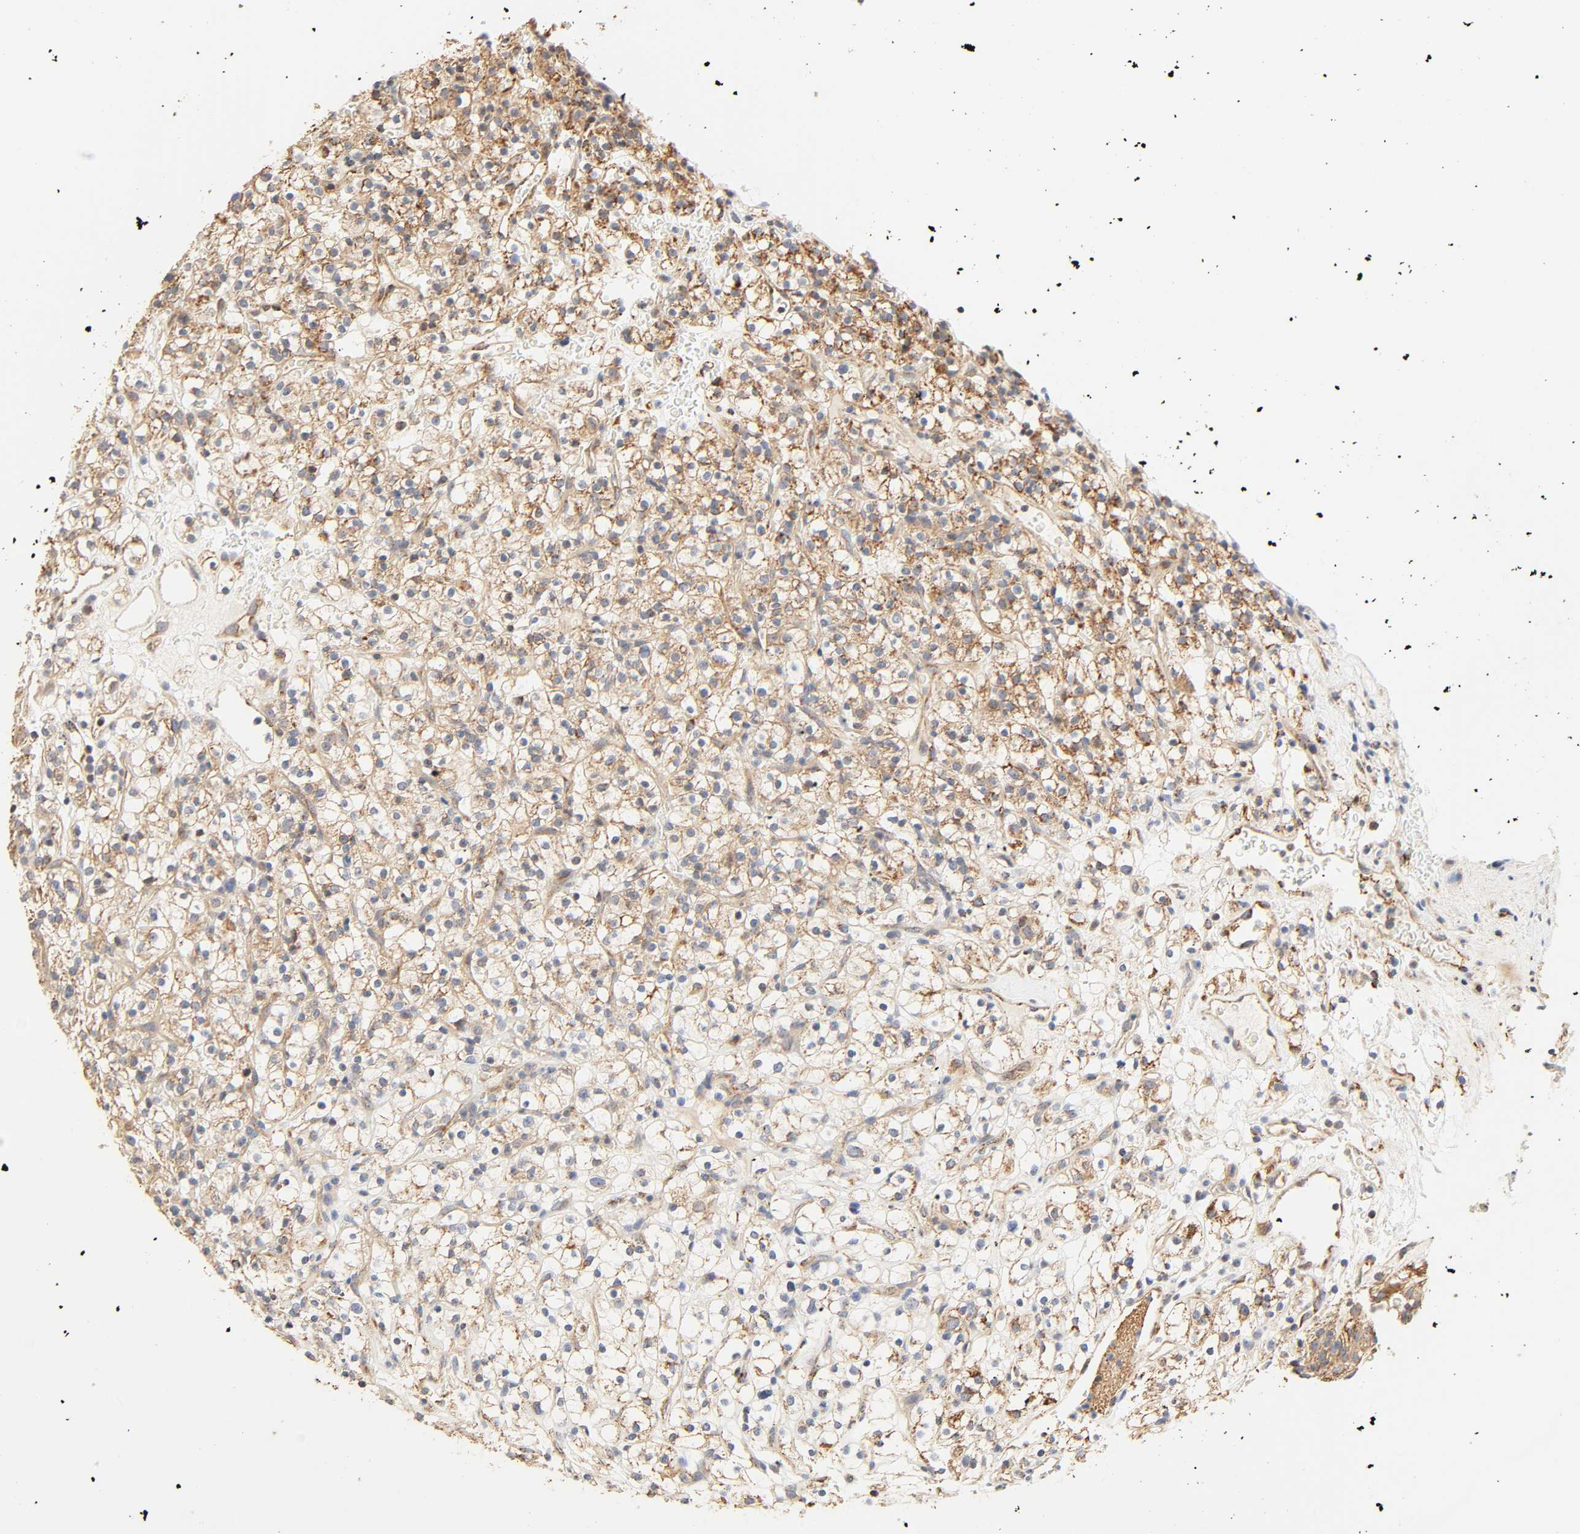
{"staining": {"intensity": "moderate", "quantity": ">75%", "location": "cytoplasmic/membranous"}, "tissue": "renal cancer", "cell_type": "Tumor cells", "image_type": "cancer", "snomed": [{"axis": "morphology", "description": "Normal tissue, NOS"}, {"axis": "morphology", "description": "Adenocarcinoma, NOS"}, {"axis": "topography", "description": "Kidney"}], "caption": "Immunohistochemical staining of human renal adenocarcinoma demonstrates moderate cytoplasmic/membranous protein staining in approximately >75% of tumor cells. The protein of interest is shown in brown color, while the nuclei are stained blue.", "gene": "ZMAT5", "patient": {"sex": "female", "age": 72}}